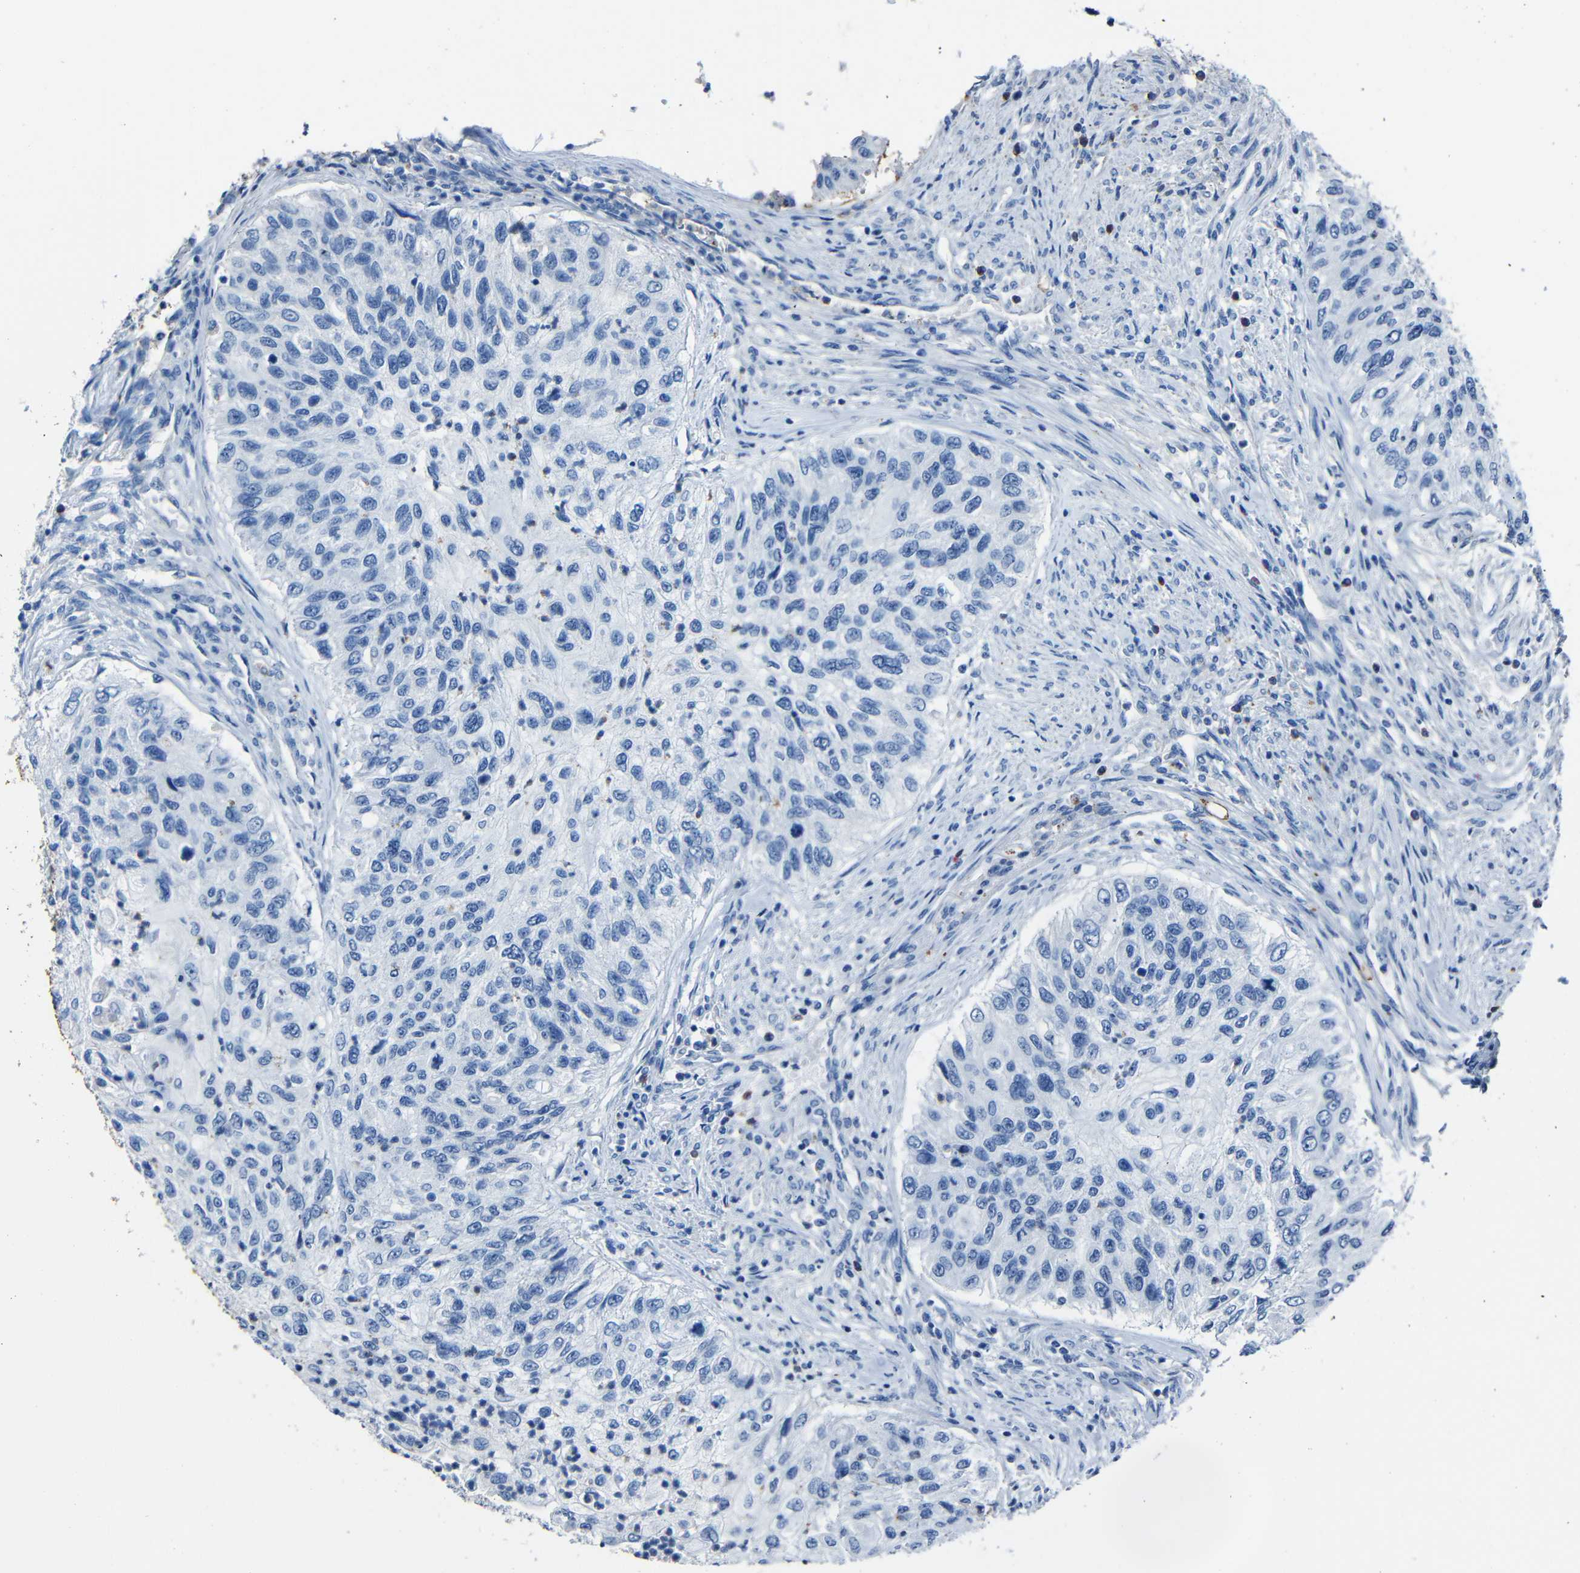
{"staining": {"intensity": "negative", "quantity": "none", "location": "none"}, "tissue": "urothelial cancer", "cell_type": "Tumor cells", "image_type": "cancer", "snomed": [{"axis": "morphology", "description": "Urothelial carcinoma, High grade"}, {"axis": "topography", "description": "Urinary bladder"}], "caption": "DAB immunohistochemical staining of human urothelial cancer displays no significant positivity in tumor cells.", "gene": "CLDN11", "patient": {"sex": "female", "age": 60}}